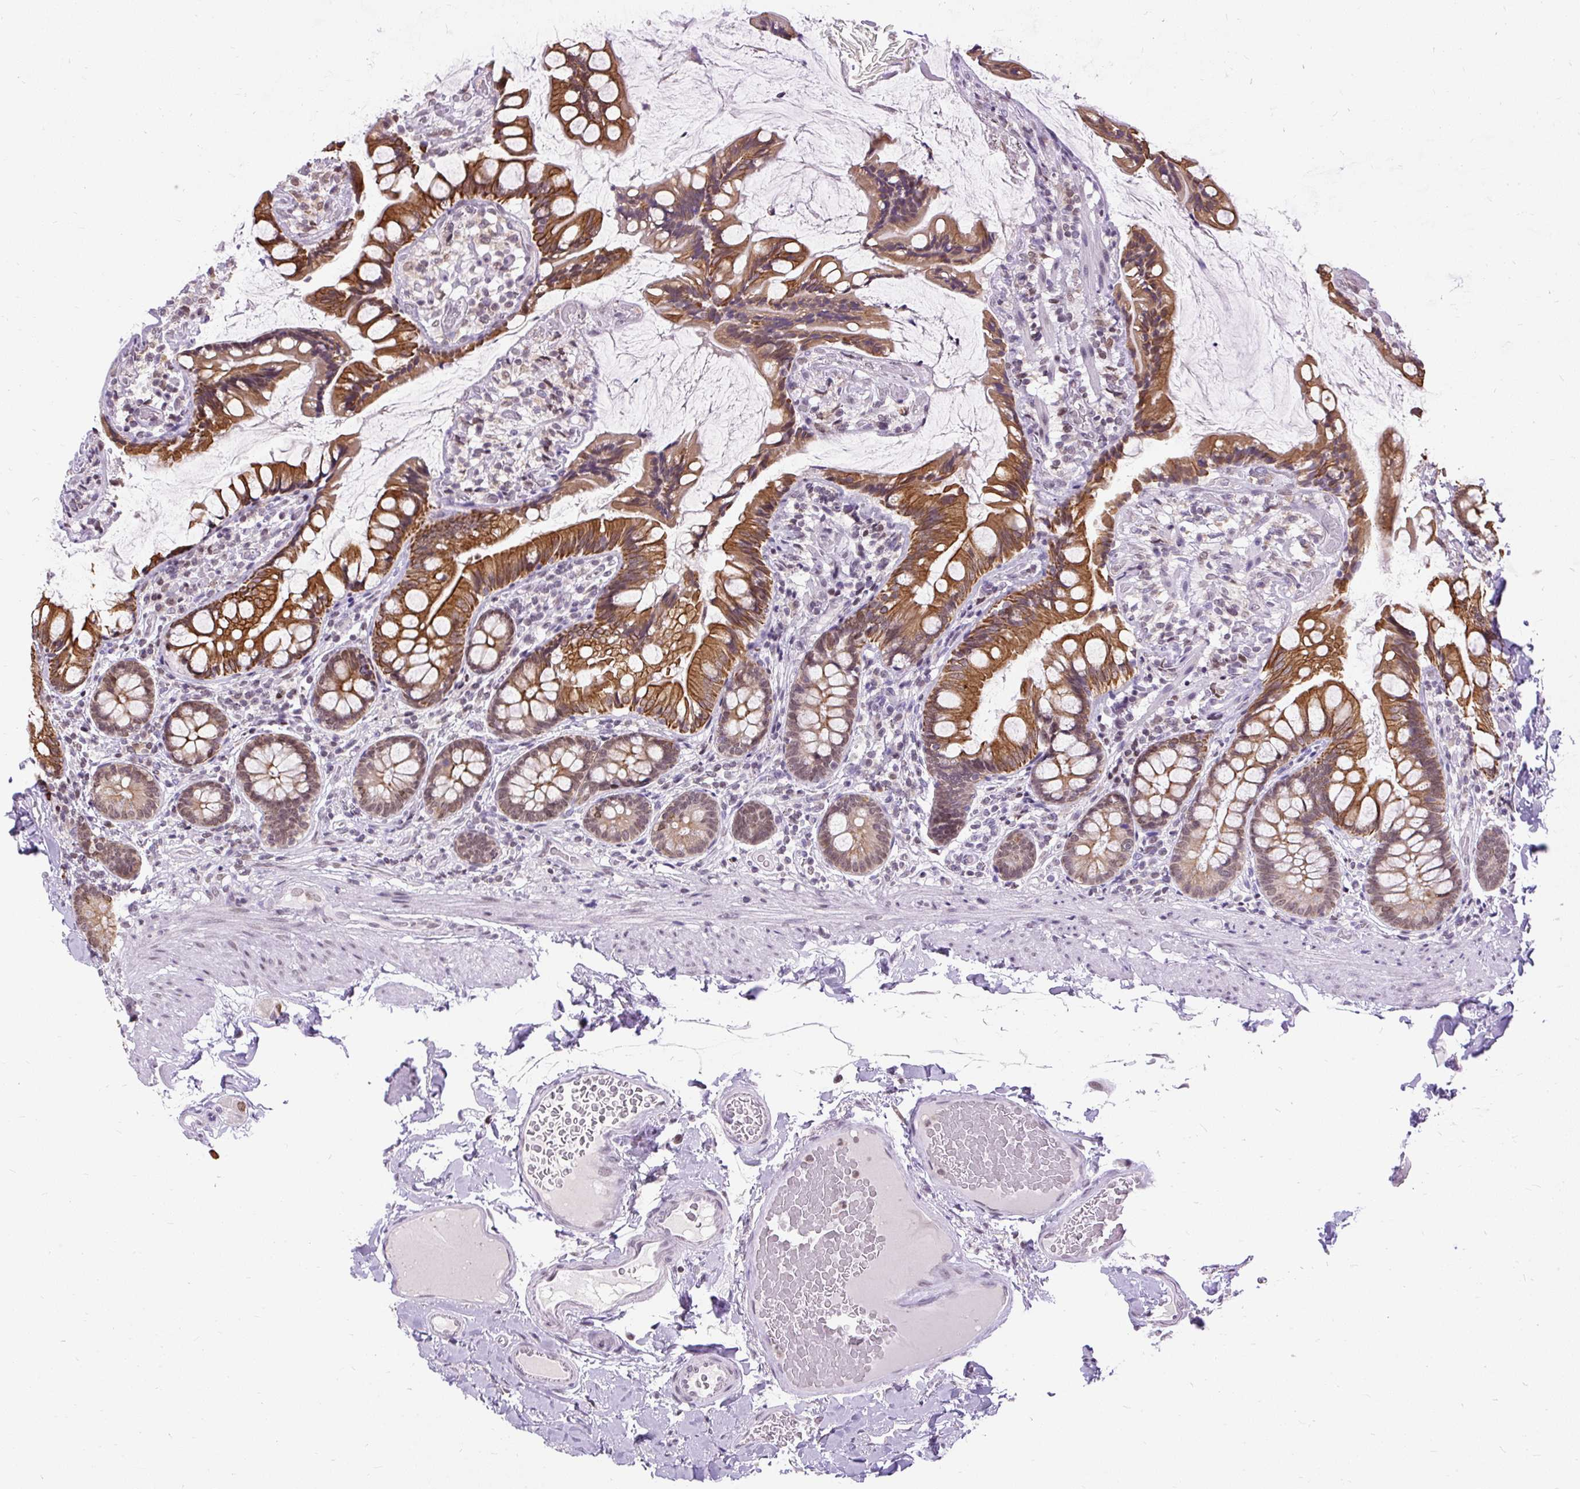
{"staining": {"intensity": "moderate", "quantity": ">75%", "location": "cytoplasmic/membranous,nuclear"}, "tissue": "small intestine", "cell_type": "Glandular cells", "image_type": "normal", "snomed": [{"axis": "morphology", "description": "Normal tissue, NOS"}, {"axis": "topography", "description": "Small intestine"}], "caption": "Small intestine stained with a brown dye reveals moderate cytoplasmic/membranous,nuclear positive staining in about >75% of glandular cells.", "gene": "ZNF672", "patient": {"sex": "male", "age": 70}}